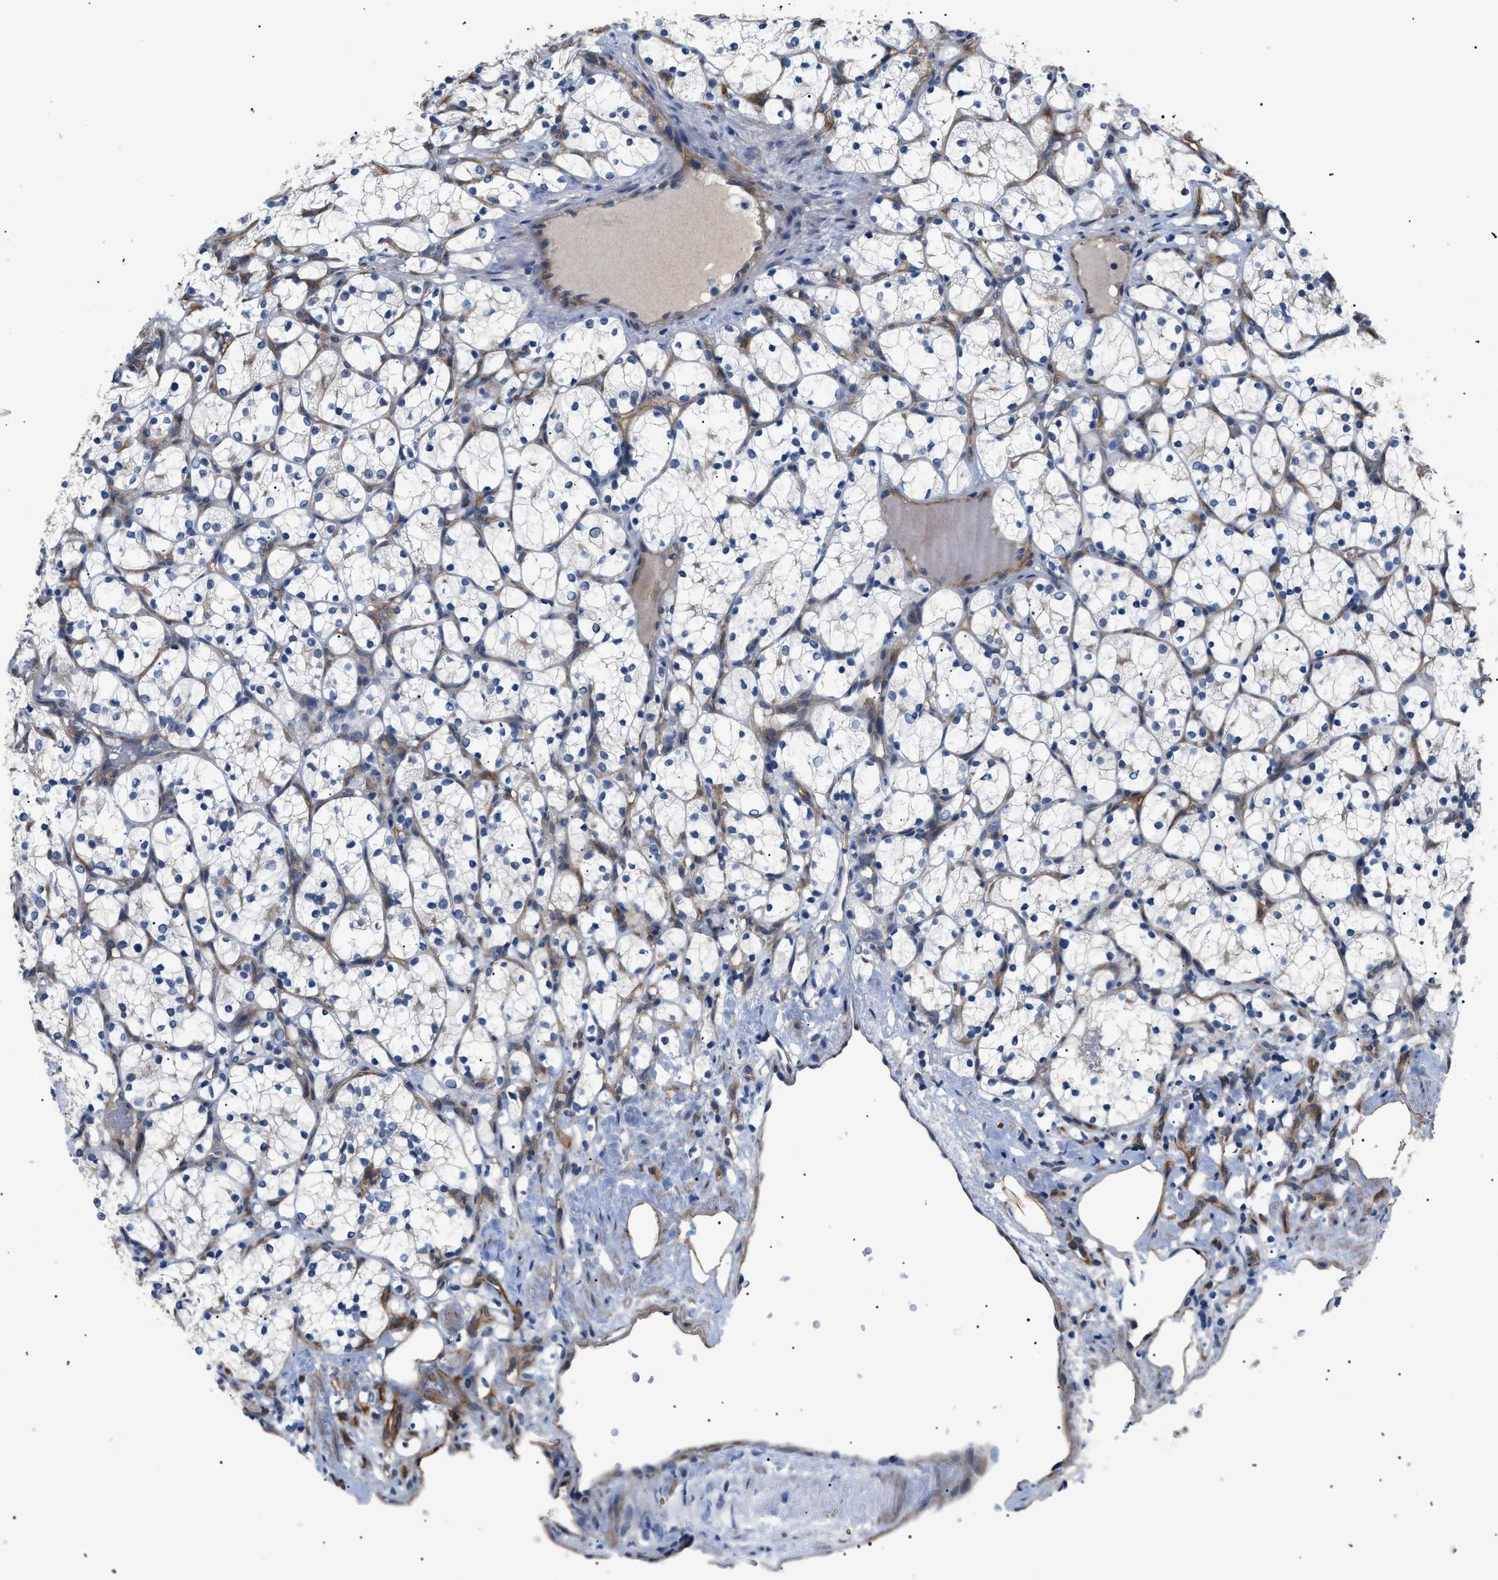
{"staining": {"intensity": "negative", "quantity": "none", "location": "none"}, "tissue": "renal cancer", "cell_type": "Tumor cells", "image_type": "cancer", "snomed": [{"axis": "morphology", "description": "Adenocarcinoma, NOS"}, {"axis": "topography", "description": "Kidney"}], "caption": "Immunohistochemistry (IHC) histopathology image of neoplastic tissue: renal adenocarcinoma stained with DAB (3,3'-diaminobenzidine) reveals no significant protein staining in tumor cells. The staining was performed using DAB (3,3'-diaminobenzidine) to visualize the protein expression in brown, while the nuclei were stained in blue with hematoxylin (Magnification: 20x).", "gene": "CRCP", "patient": {"sex": "female", "age": 69}}